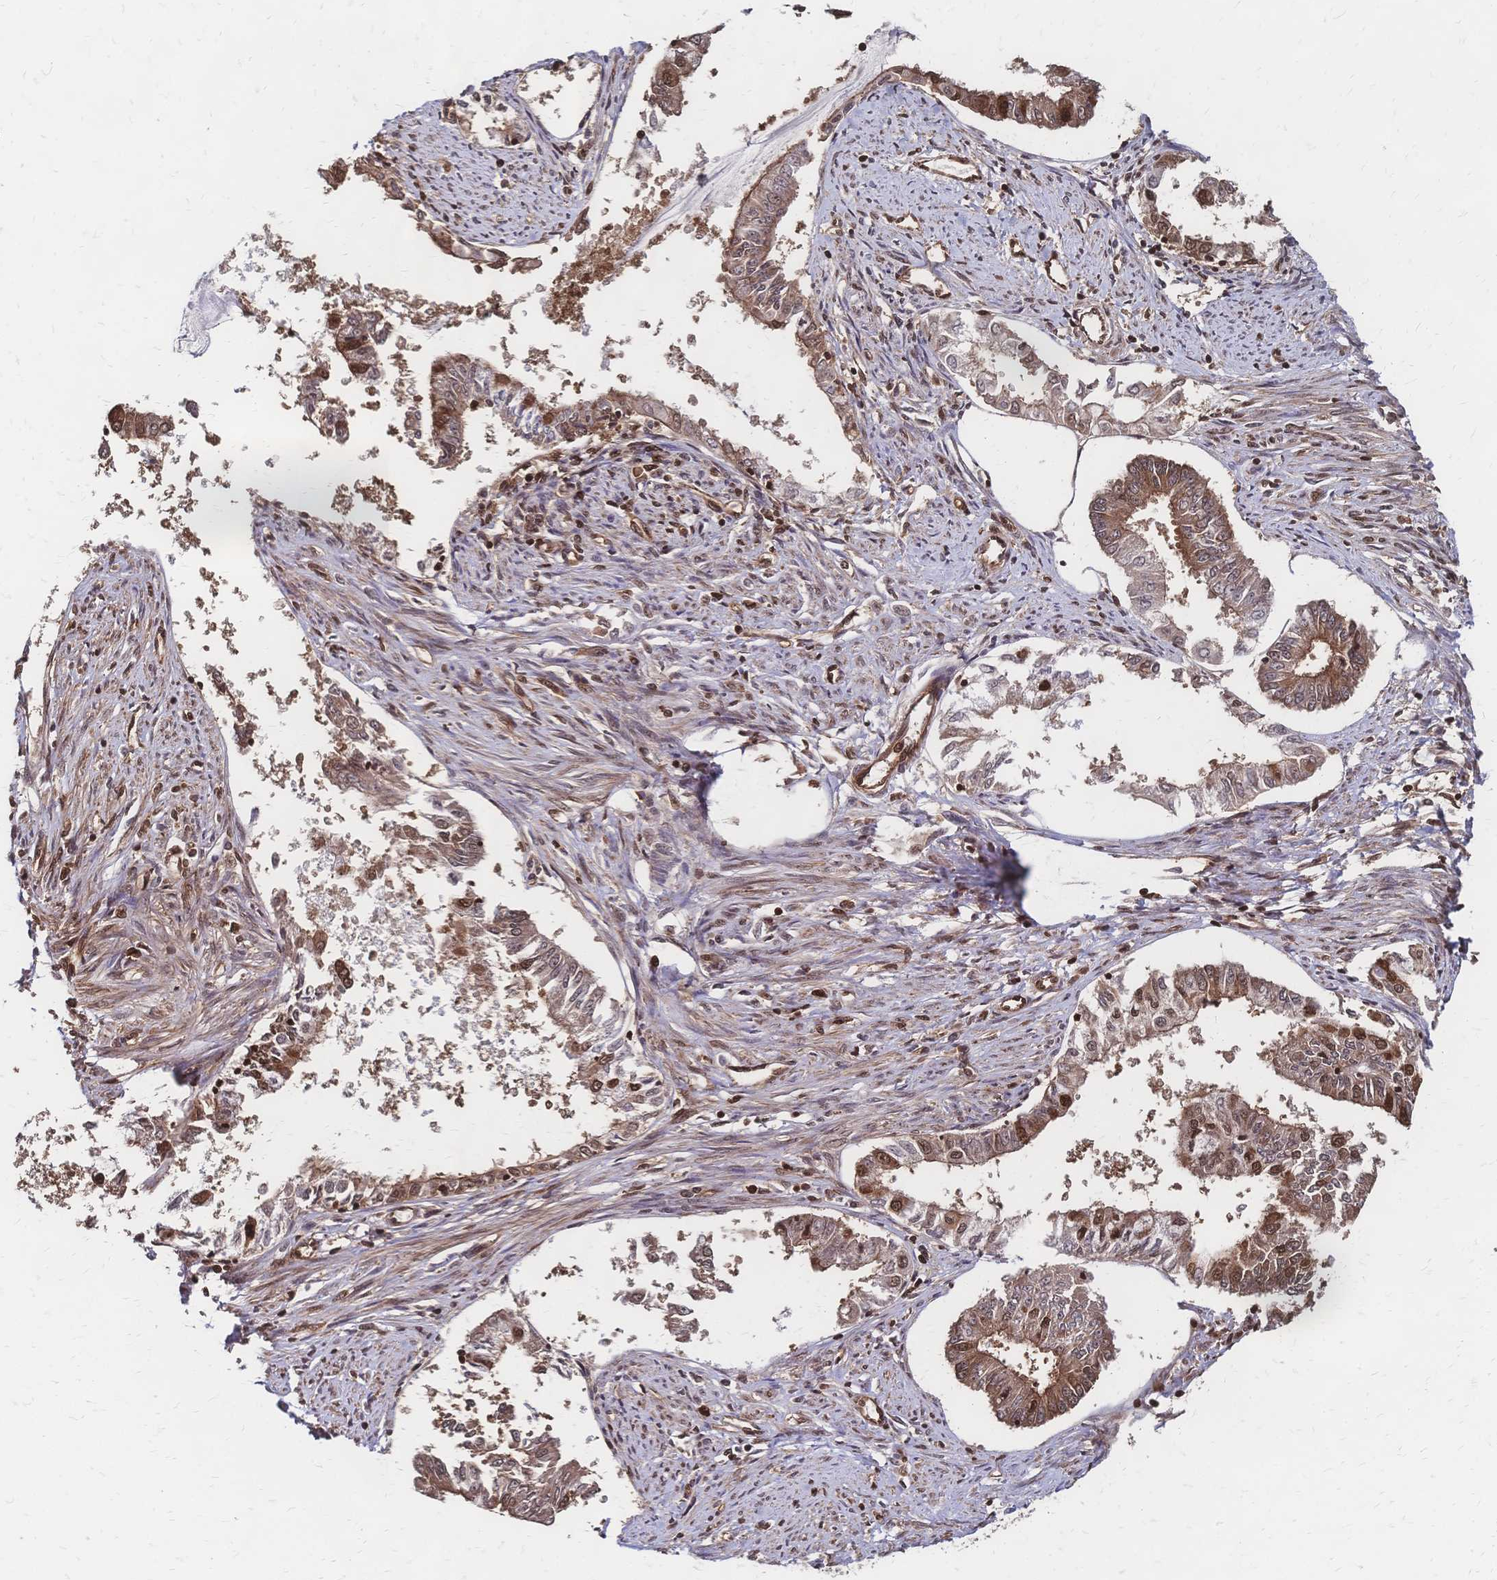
{"staining": {"intensity": "moderate", "quantity": "25%-75%", "location": "cytoplasmic/membranous,nuclear"}, "tissue": "endometrial cancer", "cell_type": "Tumor cells", "image_type": "cancer", "snomed": [{"axis": "morphology", "description": "Adenocarcinoma, NOS"}, {"axis": "topography", "description": "Endometrium"}], "caption": "A histopathology image showing moderate cytoplasmic/membranous and nuclear positivity in approximately 25%-75% of tumor cells in endometrial cancer, as visualized by brown immunohistochemical staining.", "gene": "HDGF", "patient": {"sex": "female", "age": 76}}